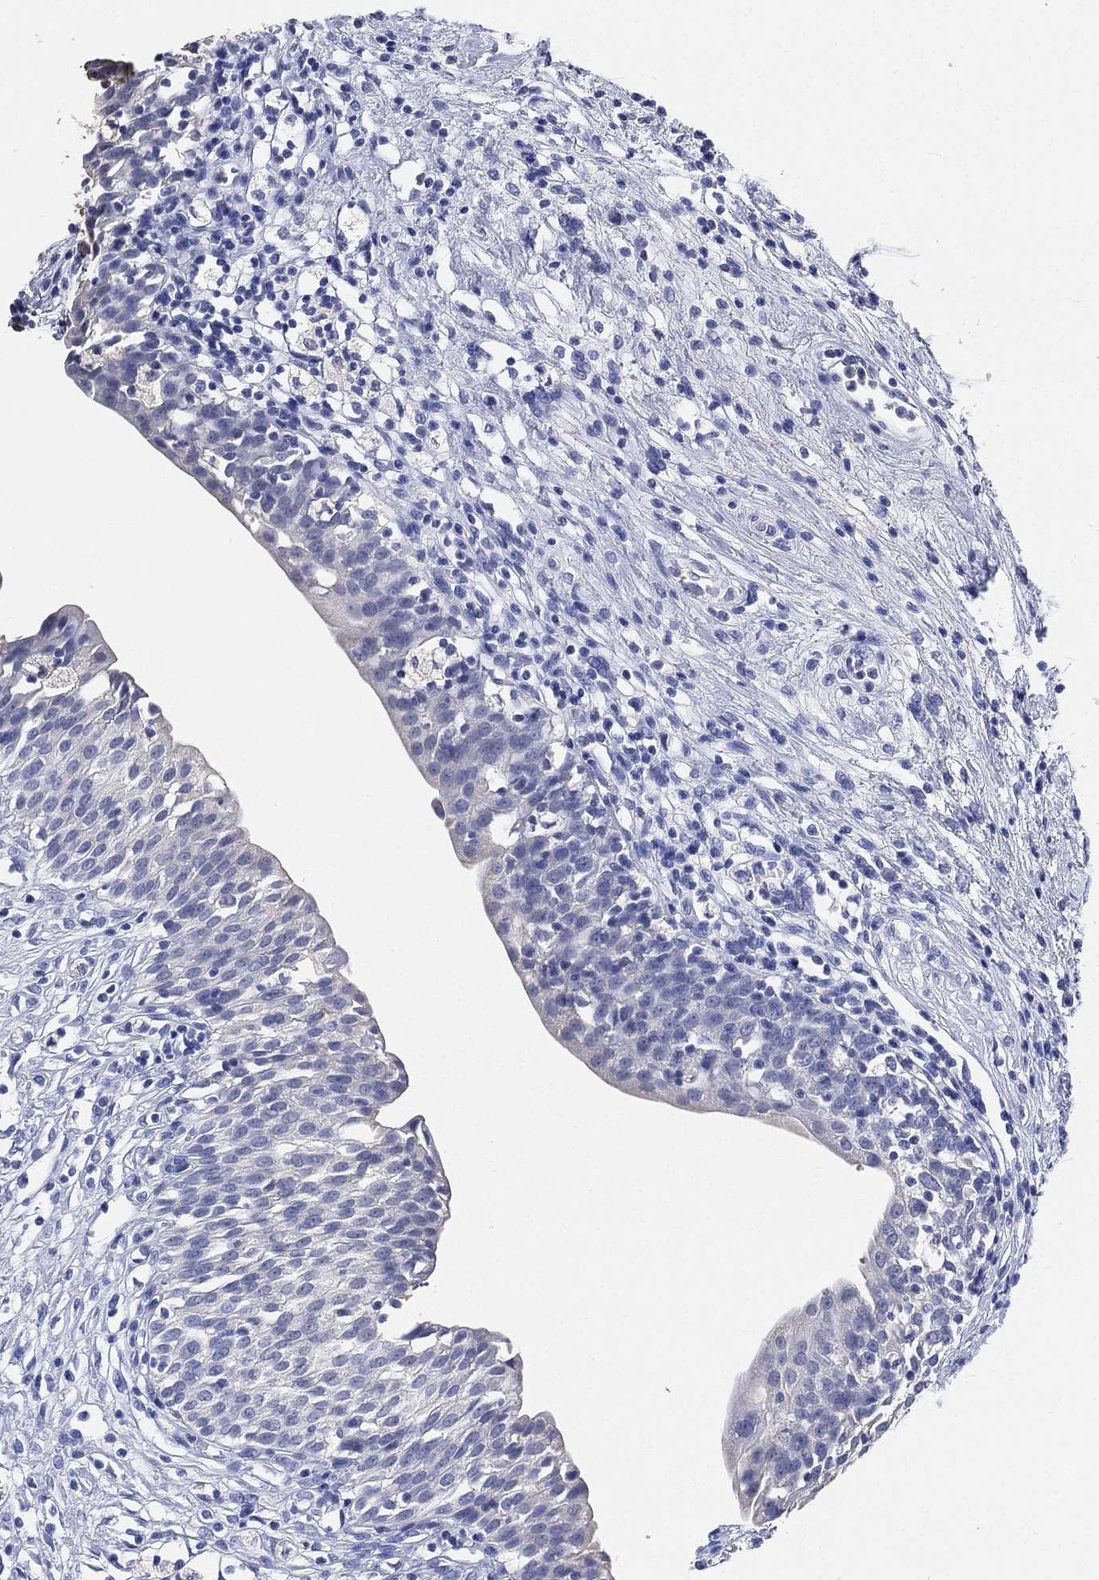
{"staining": {"intensity": "negative", "quantity": "none", "location": "none"}, "tissue": "urinary bladder", "cell_type": "Urothelial cells", "image_type": "normal", "snomed": [{"axis": "morphology", "description": "Normal tissue, NOS"}, {"axis": "topography", "description": "Urinary bladder"}], "caption": "Photomicrograph shows no significant protein expression in urothelial cells of unremarkable urinary bladder.", "gene": "IYD", "patient": {"sex": "male", "age": 76}}